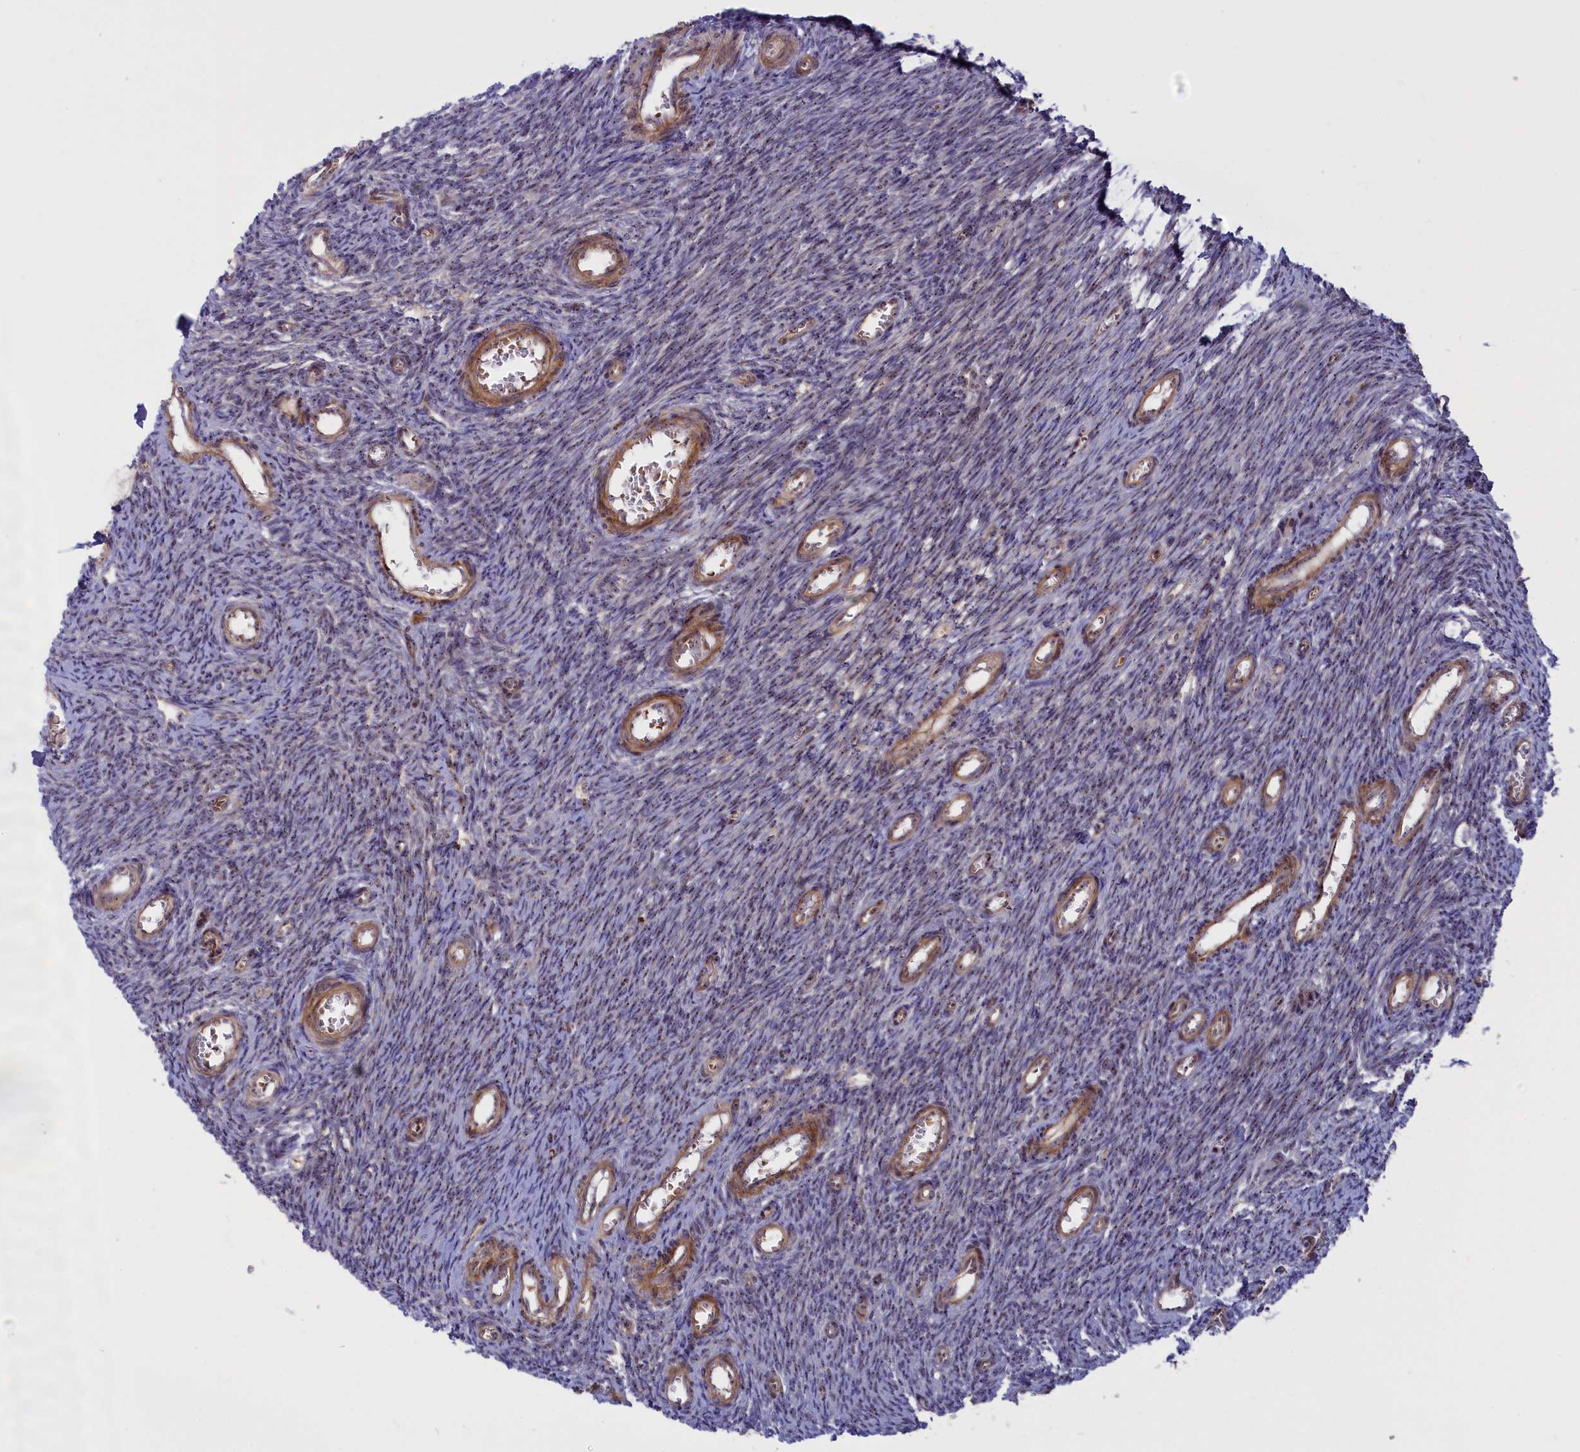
{"staining": {"intensity": "weak", "quantity": "<25%", "location": "nuclear"}, "tissue": "ovary", "cell_type": "Ovarian stroma cells", "image_type": "normal", "snomed": [{"axis": "morphology", "description": "Normal tissue, NOS"}, {"axis": "topography", "description": "Ovary"}], "caption": "Ovarian stroma cells show no significant staining in normal ovary. The staining was performed using DAB to visualize the protein expression in brown, while the nuclei were stained in blue with hematoxylin (Magnification: 20x).", "gene": "DBNDD1", "patient": {"sex": "female", "age": 44}}